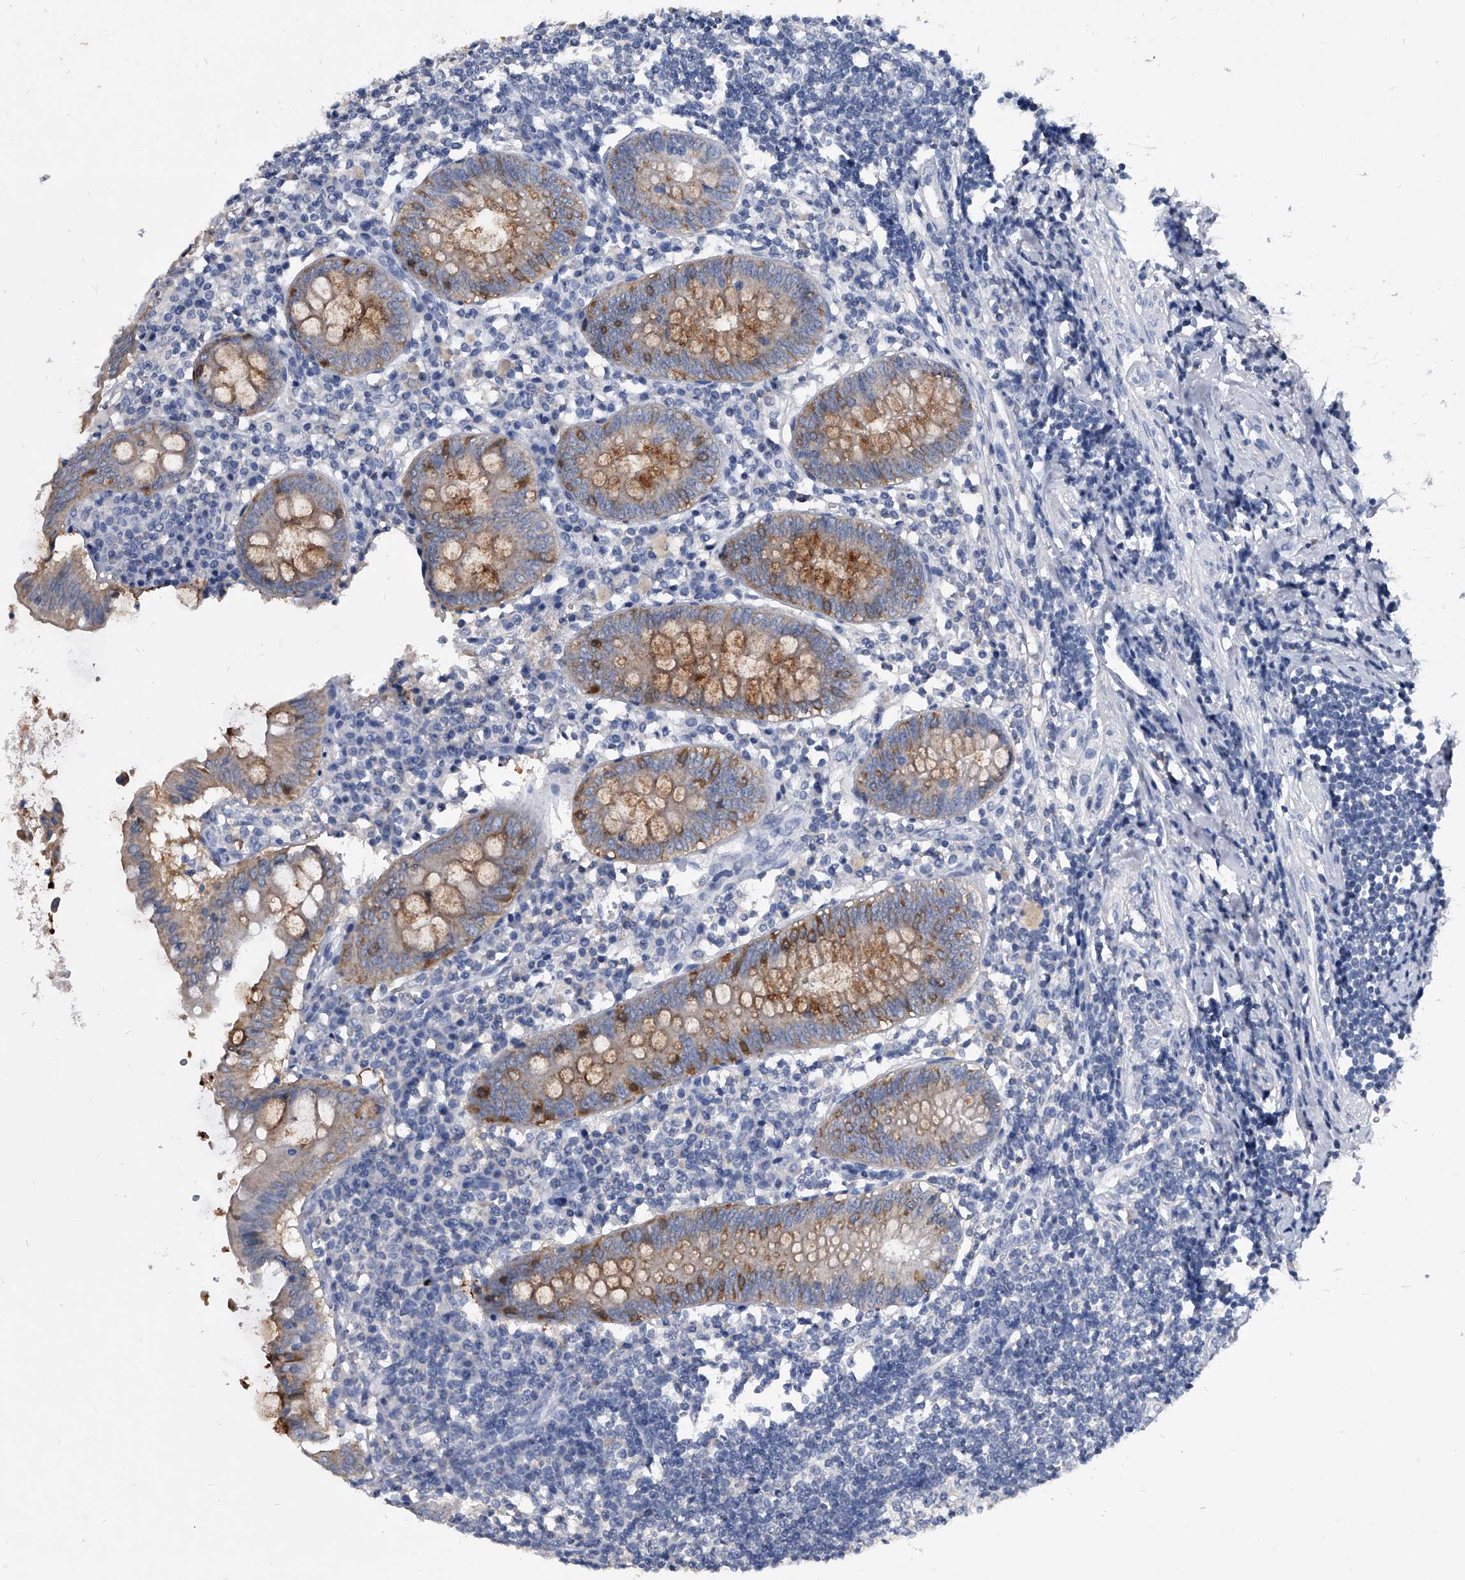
{"staining": {"intensity": "strong", "quantity": ">75%", "location": "cytoplasmic/membranous"}, "tissue": "appendix", "cell_type": "Glandular cells", "image_type": "normal", "snomed": [{"axis": "morphology", "description": "Normal tissue, NOS"}, {"axis": "topography", "description": "Appendix"}], "caption": "Immunohistochemistry (IHC) image of unremarkable human appendix stained for a protein (brown), which displays high levels of strong cytoplasmic/membranous staining in approximately >75% of glandular cells.", "gene": "BCAS1", "patient": {"sex": "female", "age": 54}}